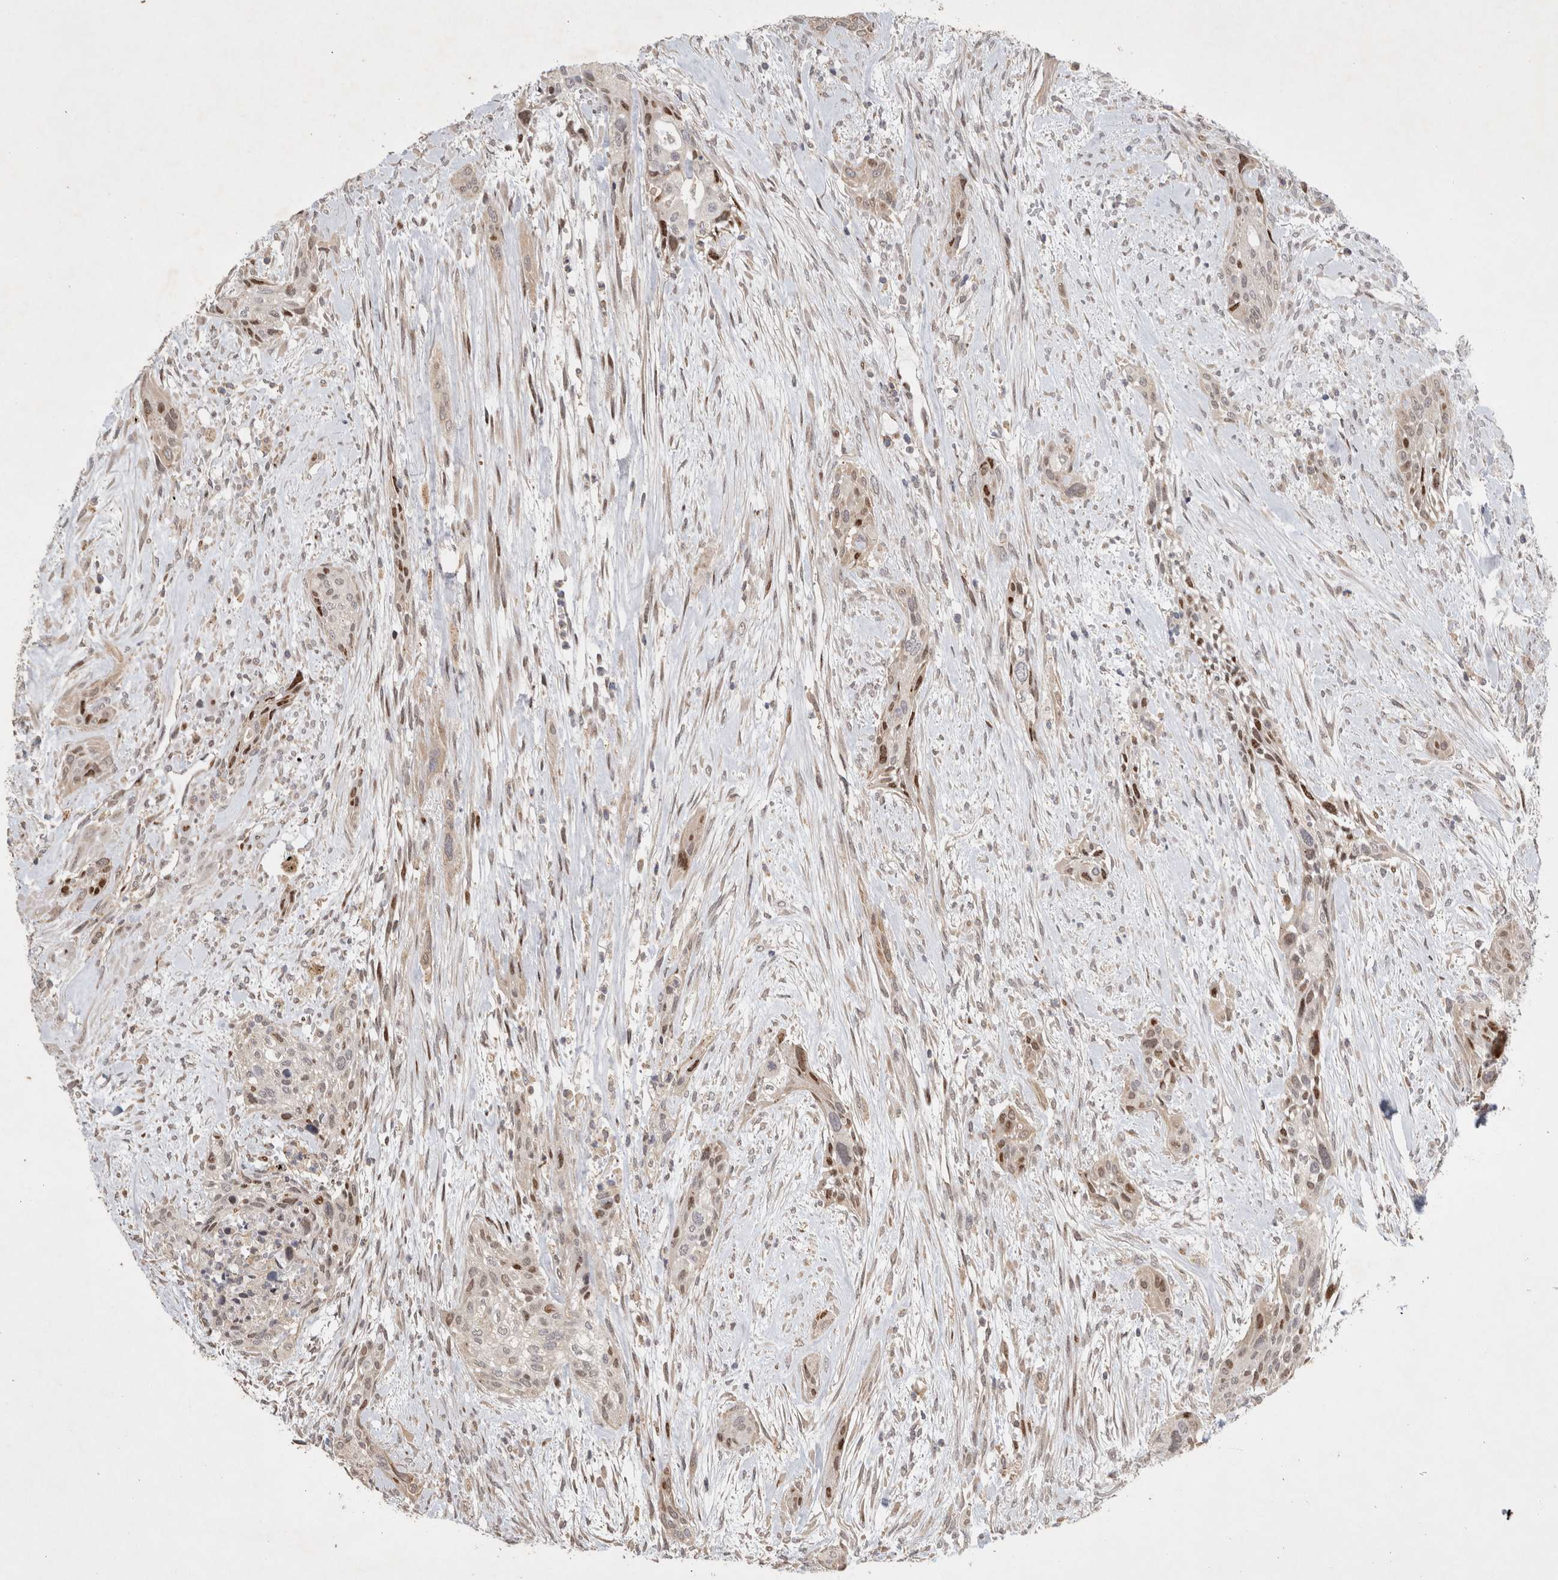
{"staining": {"intensity": "moderate", "quantity": "25%-75%", "location": "nuclear"}, "tissue": "urothelial cancer", "cell_type": "Tumor cells", "image_type": "cancer", "snomed": [{"axis": "morphology", "description": "Urothelial carcinoma, High grade"}, {"axis": "topography", "description": "Urinary bladder"}], "caption": "Immunohistochemical staining of human urothelial carcinoma (high-grade) shows medium levels of moderate nuclear protein staining in approximately 25%-75% of tumor cells.", "gene": "C8orf58", "patient": {"sex": "male", "age": 35}}